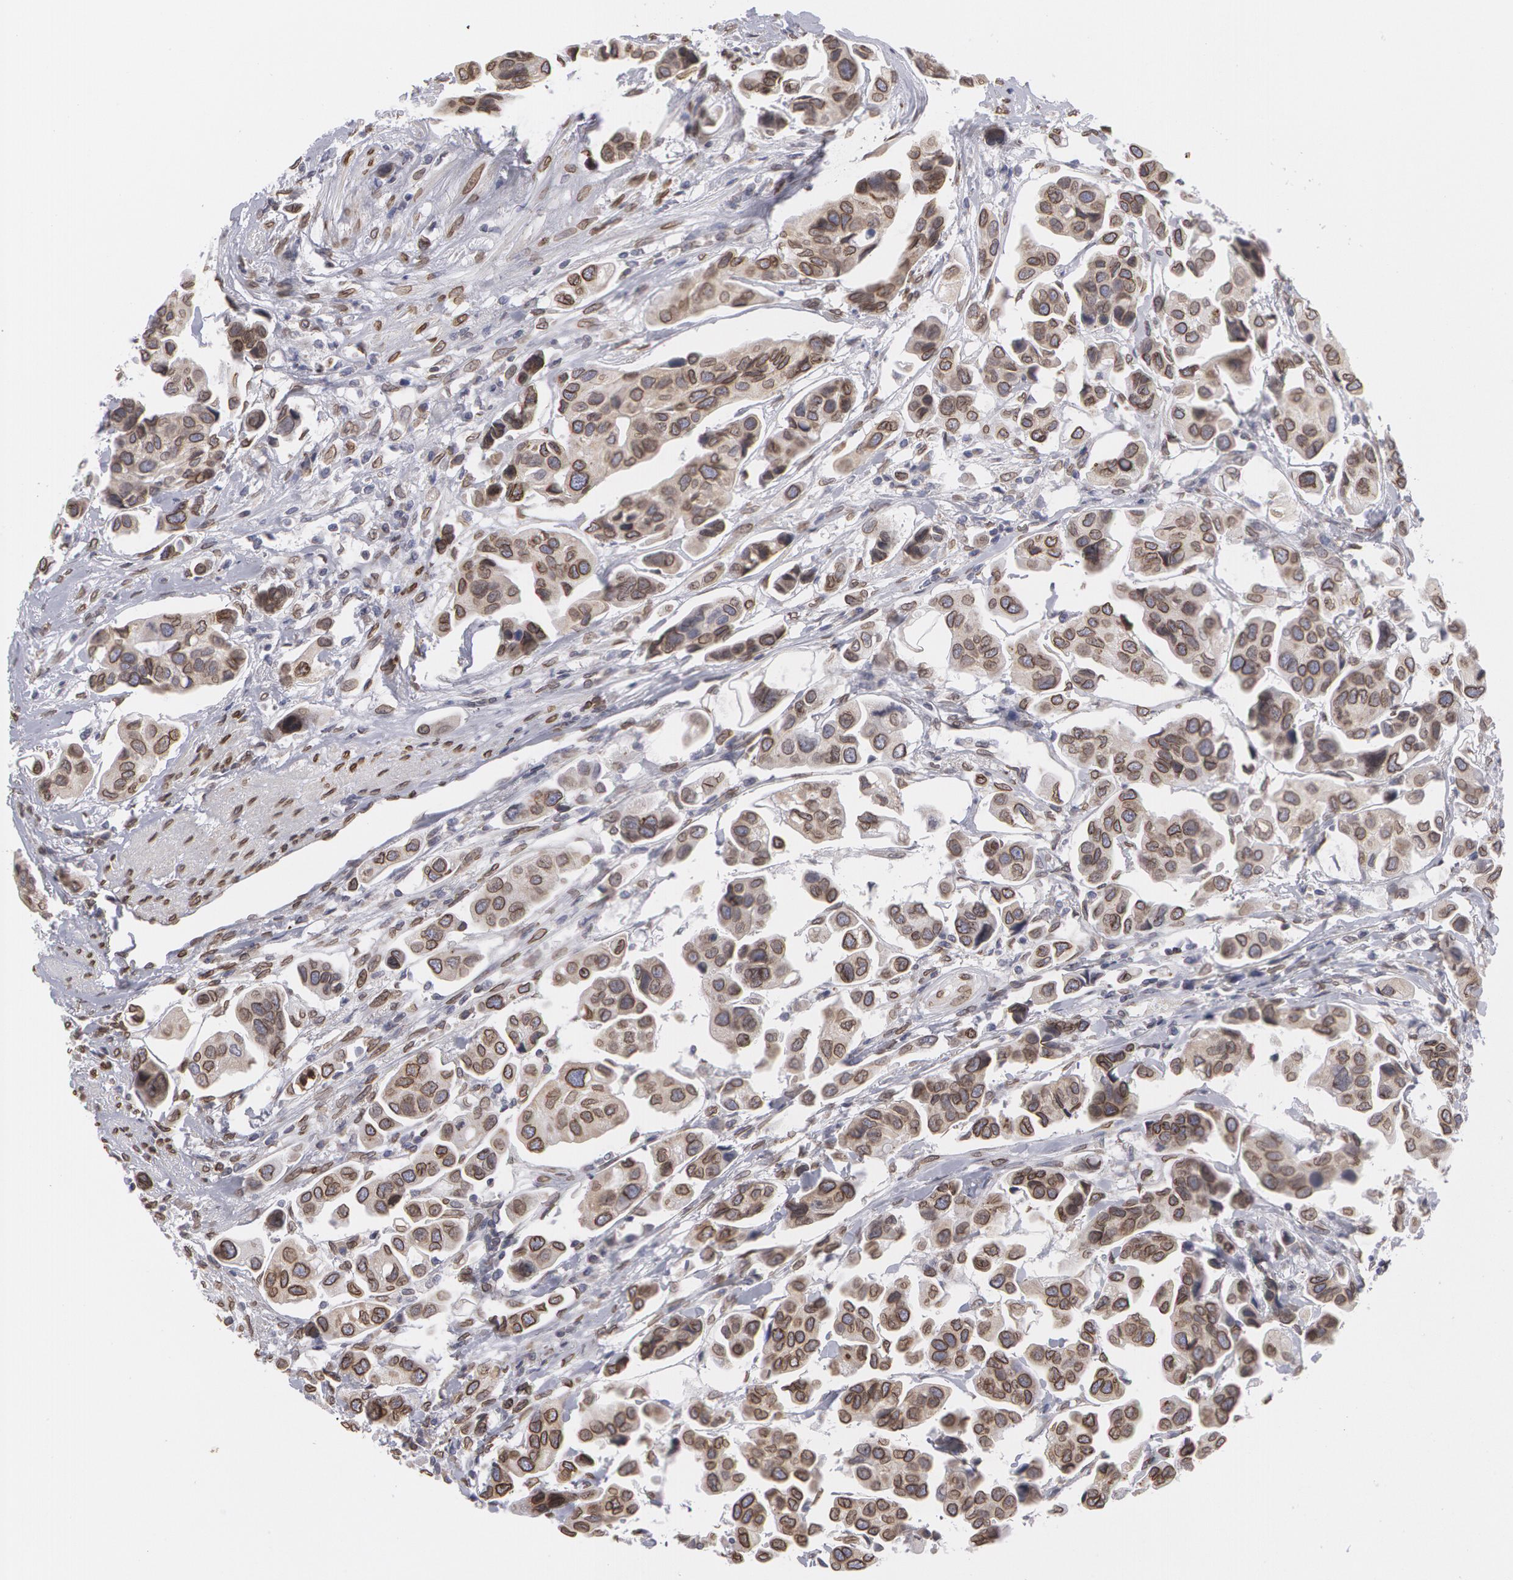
{"staining": {"intensity": "moderate", "quantity": ">75%", "location": "cytoplasmic/membranous,nuclear"}, "tissue": "urothelial cancer", "cell_type": "Tumor cells", "image_type": "cancer", "snomed": [{"axis": "morphology", "description": "Adenocarcinoma, NOS"}, {"axis": "topography", "description": "Urinary bladder"}], "caption": "A high-resolution photomicrograph shows immunohistochemistry (IHC) staining of urothelial cancer, which demonstrates moderate cytoplasmic/membranous and nuclear positivity in approximately >75% of tumor cells. (DAB IHC with brightfield microscopy, high magnification).", "gene": "EMD", "patient": {"sex": "male", "age": 61}}